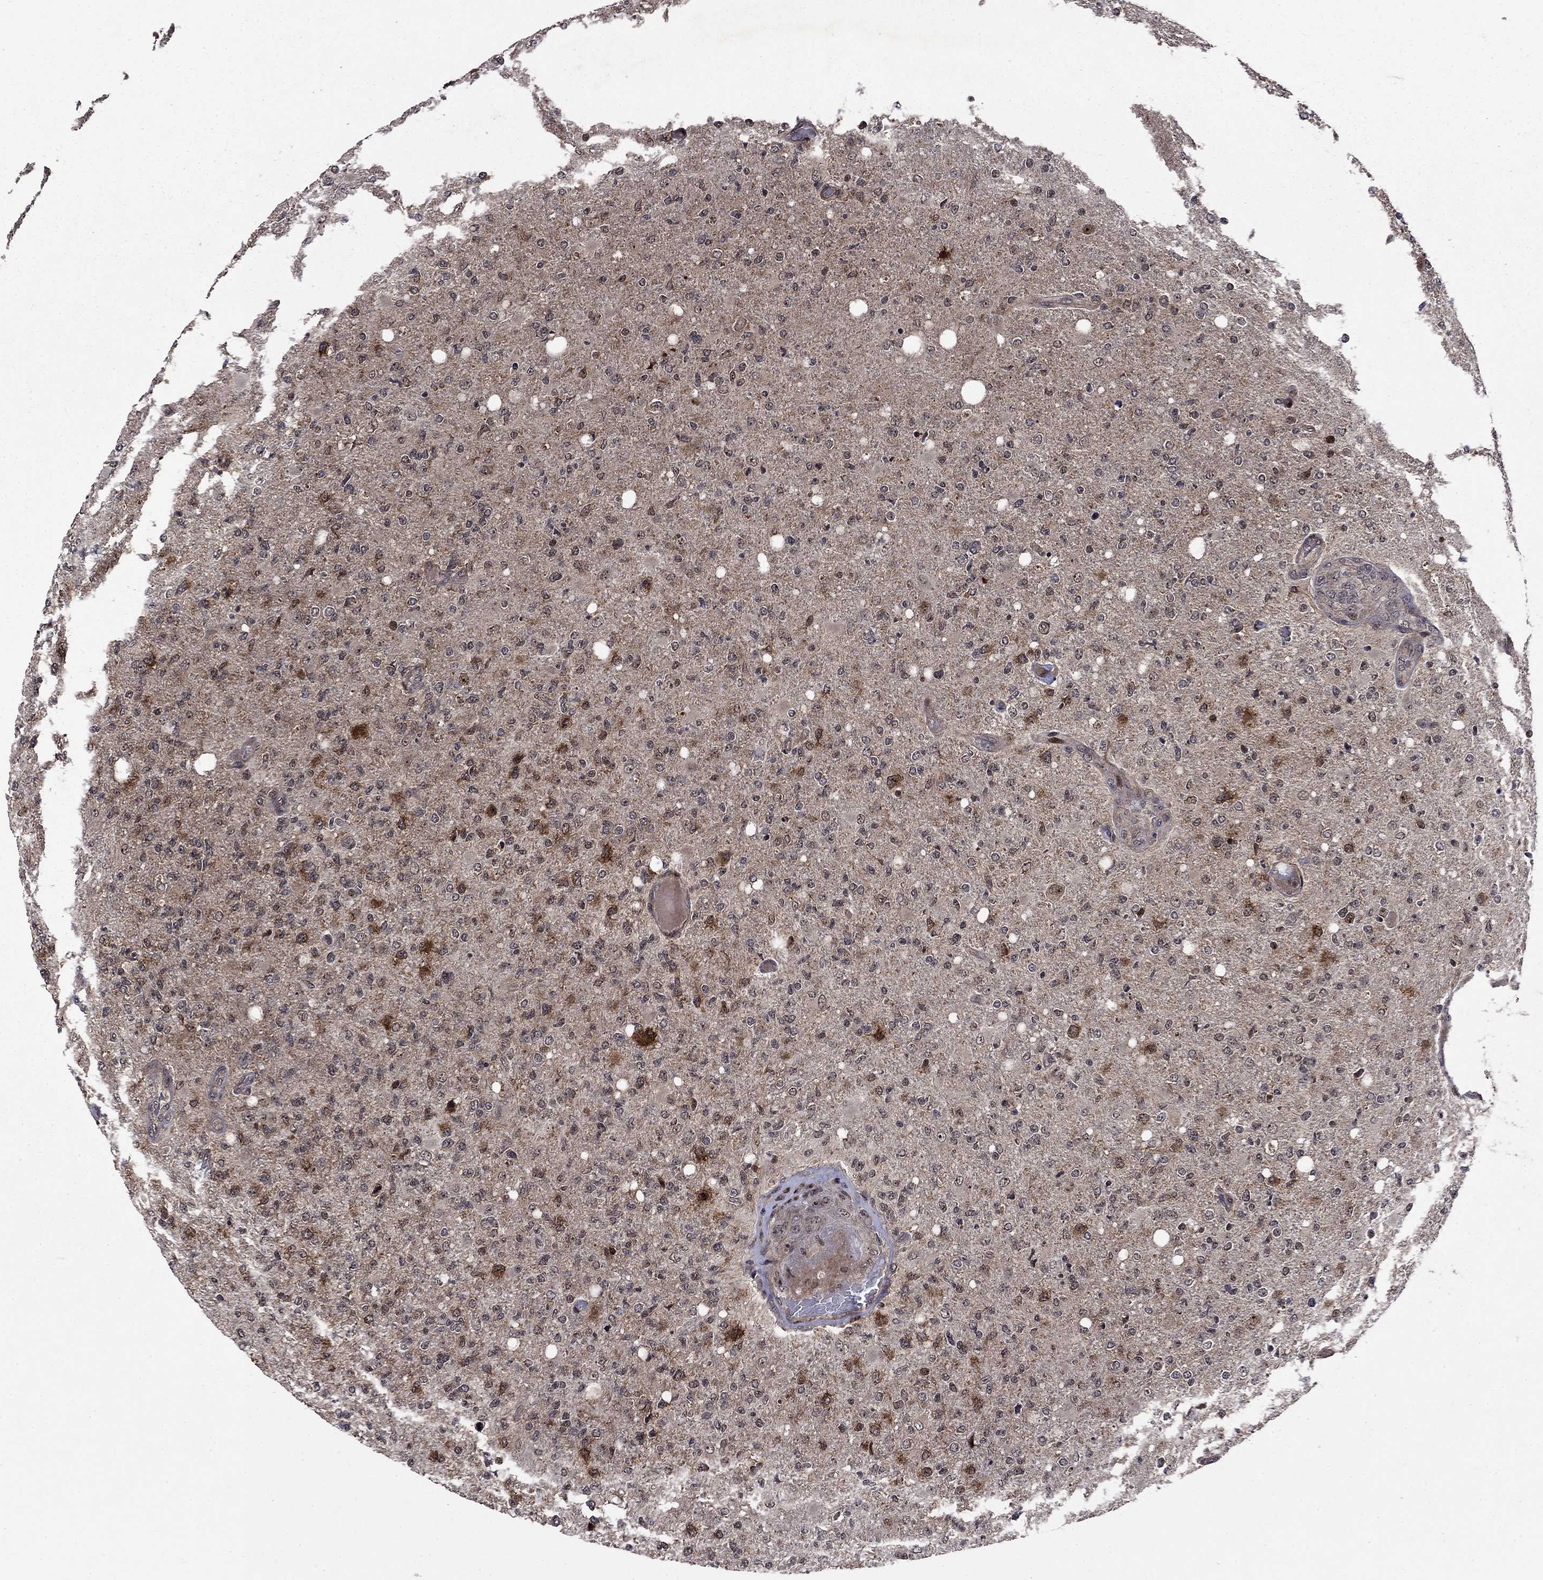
{"staining": {"intensity": "moderate", "quantity": "<25%", "location": "cytoplasmic/membranous"}, "tissue": "glioma", "cell_type": "Tumor cells", "image_type": "cancer", "snomed": [{"axis": "morphology", "description": "Glioma, malignant, High grade"}, {"axis": "topography", "description": "Cerebral cortex"}], "caption": "This histopathology image demonstrates glioma stained with IHC to label a protein in brown. The cytoplasmic/membranous of tumor cells show moderate positivity for the protein. Nuclei are counter-stained blue.", "gene": "AGTPBP1", "patient": {"sex": "male", "age": 70}}